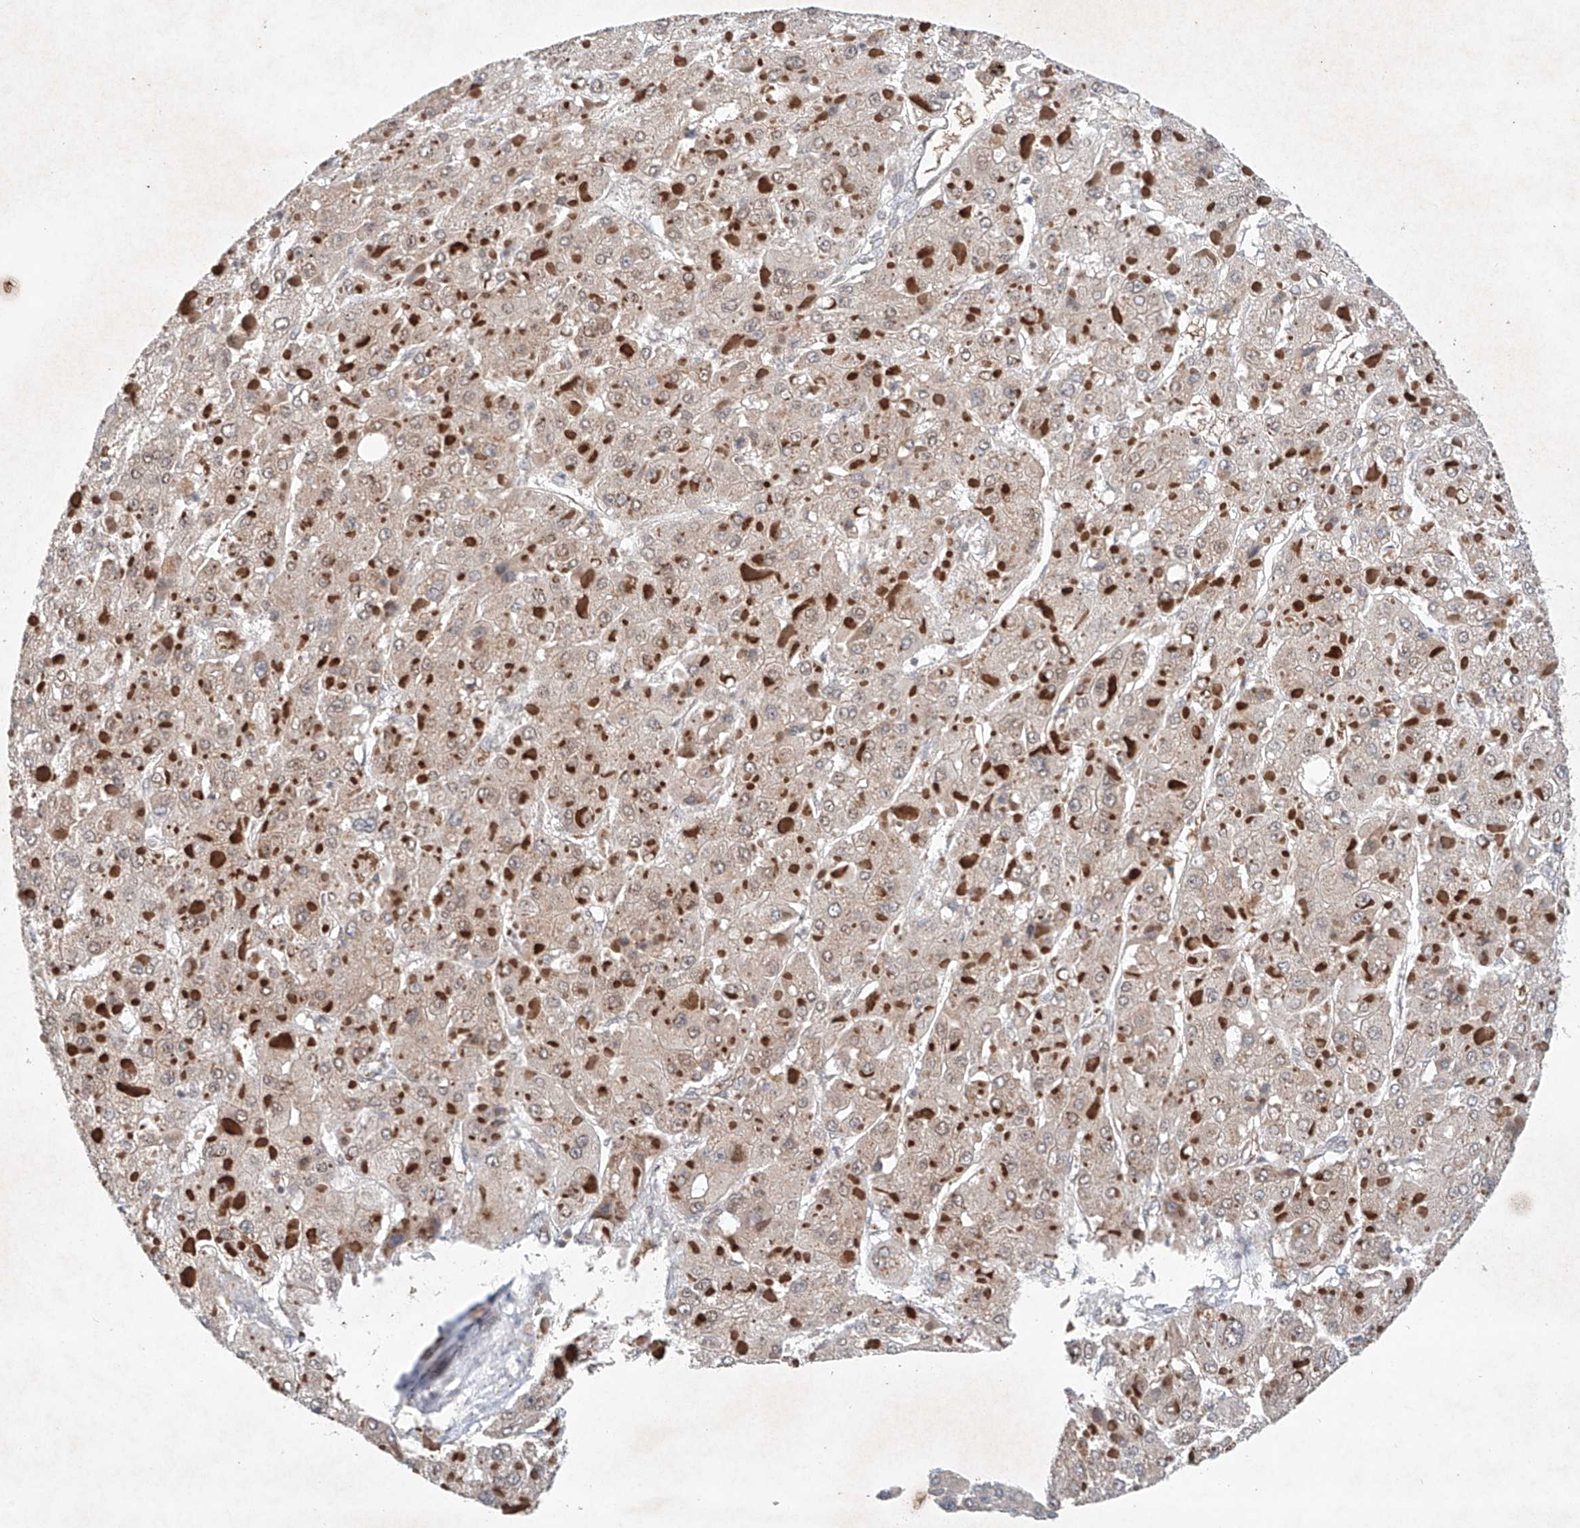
{"staining": {"intensity": "weak", "quantity": "25%-75%", "location": "cytoplasmic/membranous"}, "tissue": "liver cancer", "cell_type": "Tumor cells", "image_type": "cancer", "snomed": [{"axis": "morphology", "description": "Carcinoma, Hepatocellular, NOS"}, {"axis": "topography", "description": "Liver"}], "caption": "Protein expression analysis of human liver hepatocellular carcinoma reveals weak cytoplasmic/membranous positivity in about 25%-75% of tumor cells.", "gene": "FASTK", "patient": {"sex": "female", "age": 73}}